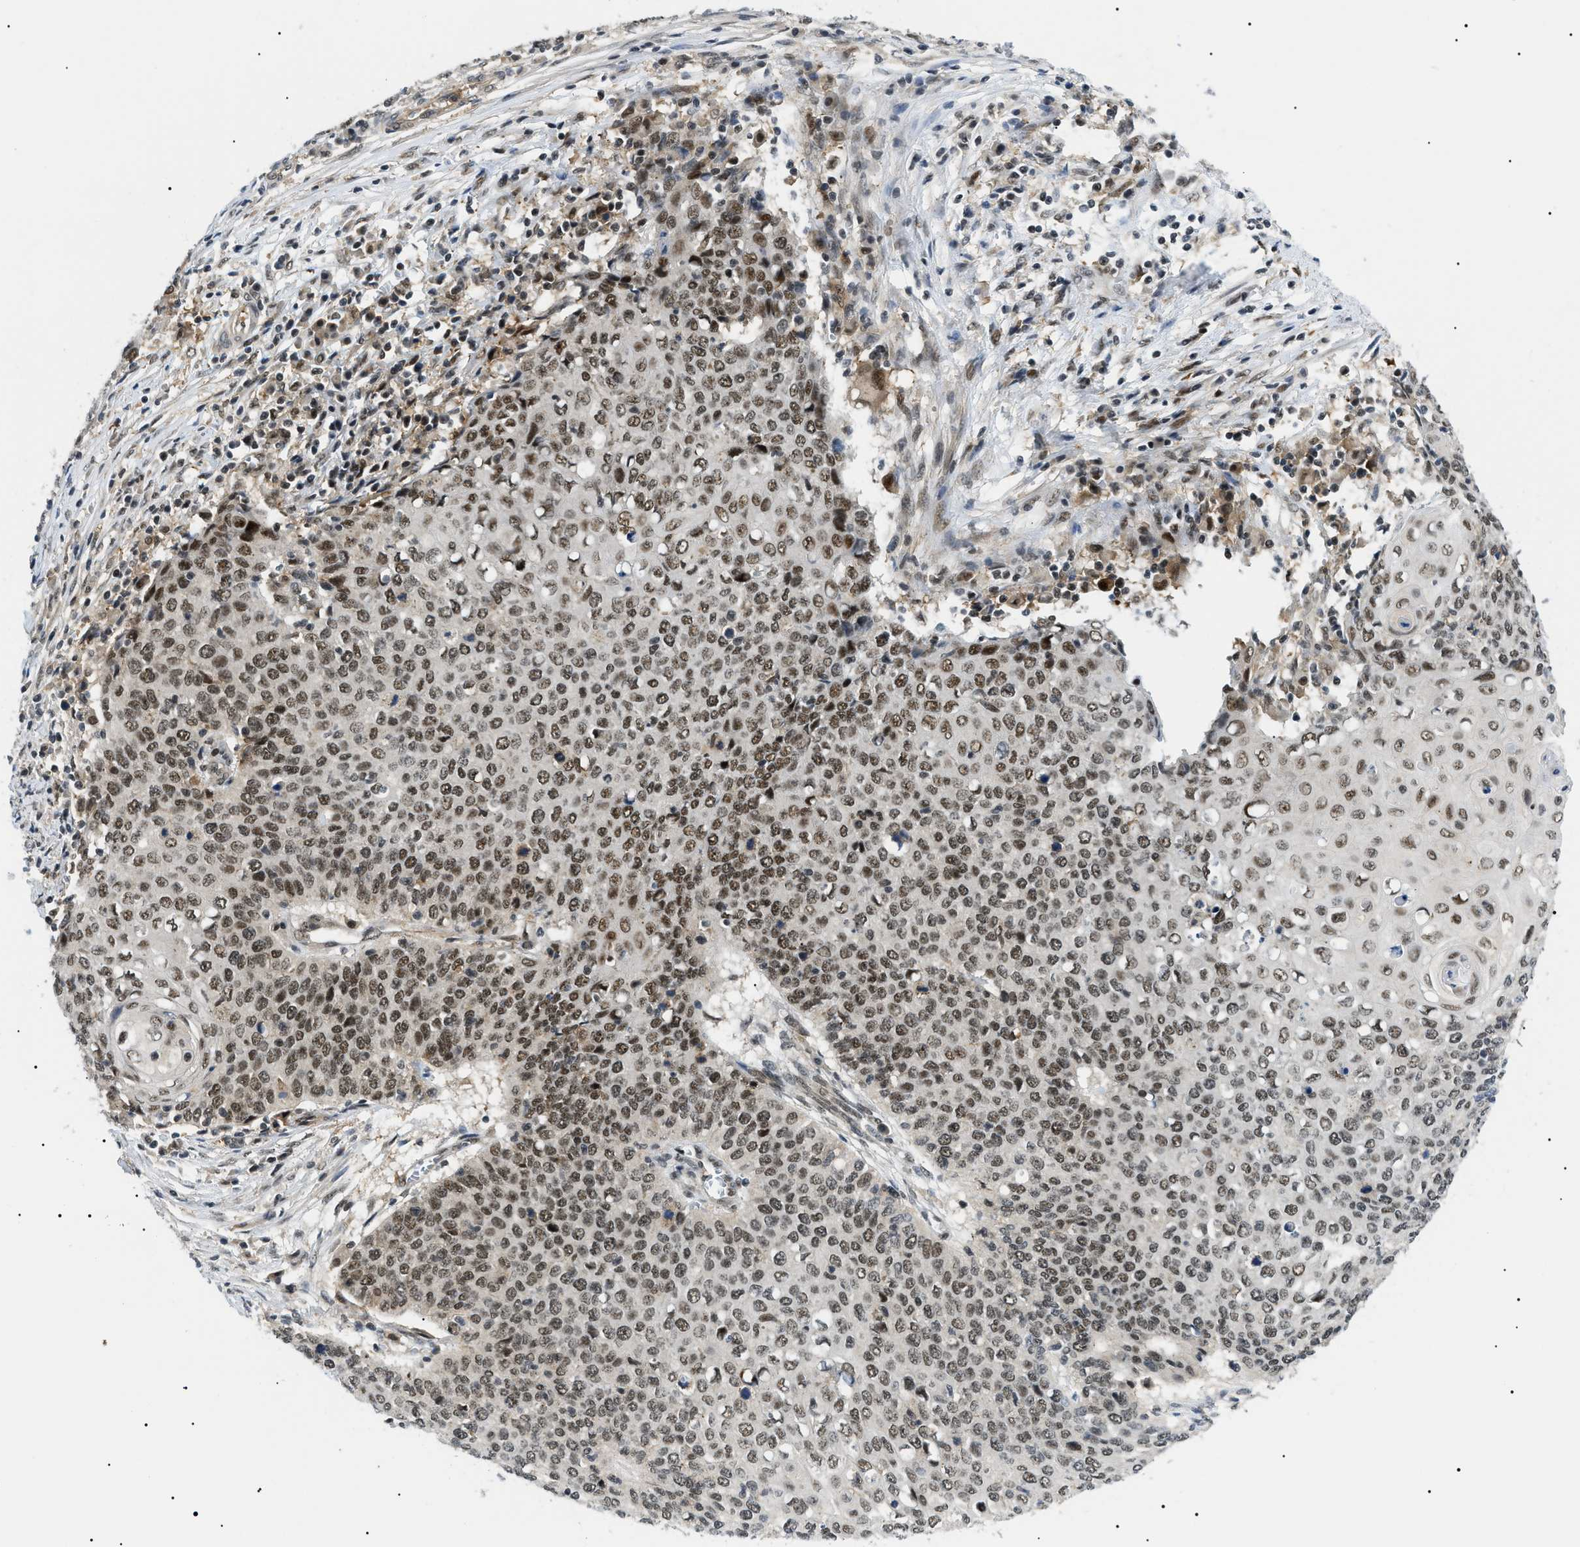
{"staining": {"intensity": "moderate", "quantity": ">75%", "location": "nuclear"}, "tissue": "cervical cancer", "cell_type": "Tumor cells", "image_type": "cancer", "snomed": [{"axis": "morphology", "description": "Squamous cell carcinoma, NOS"}, {"axis": "topography", "description": "Cervix"}], "caption": "This histopathology image demonstrates immunohistochemistry (IHC) staining of human cervical cancer (squamous cell carcinoma), with medium moderate nuclear expression in about >75% of tumor cells.", "gene": "RBM15", "patient": {"sex": "female", "age": 39}}